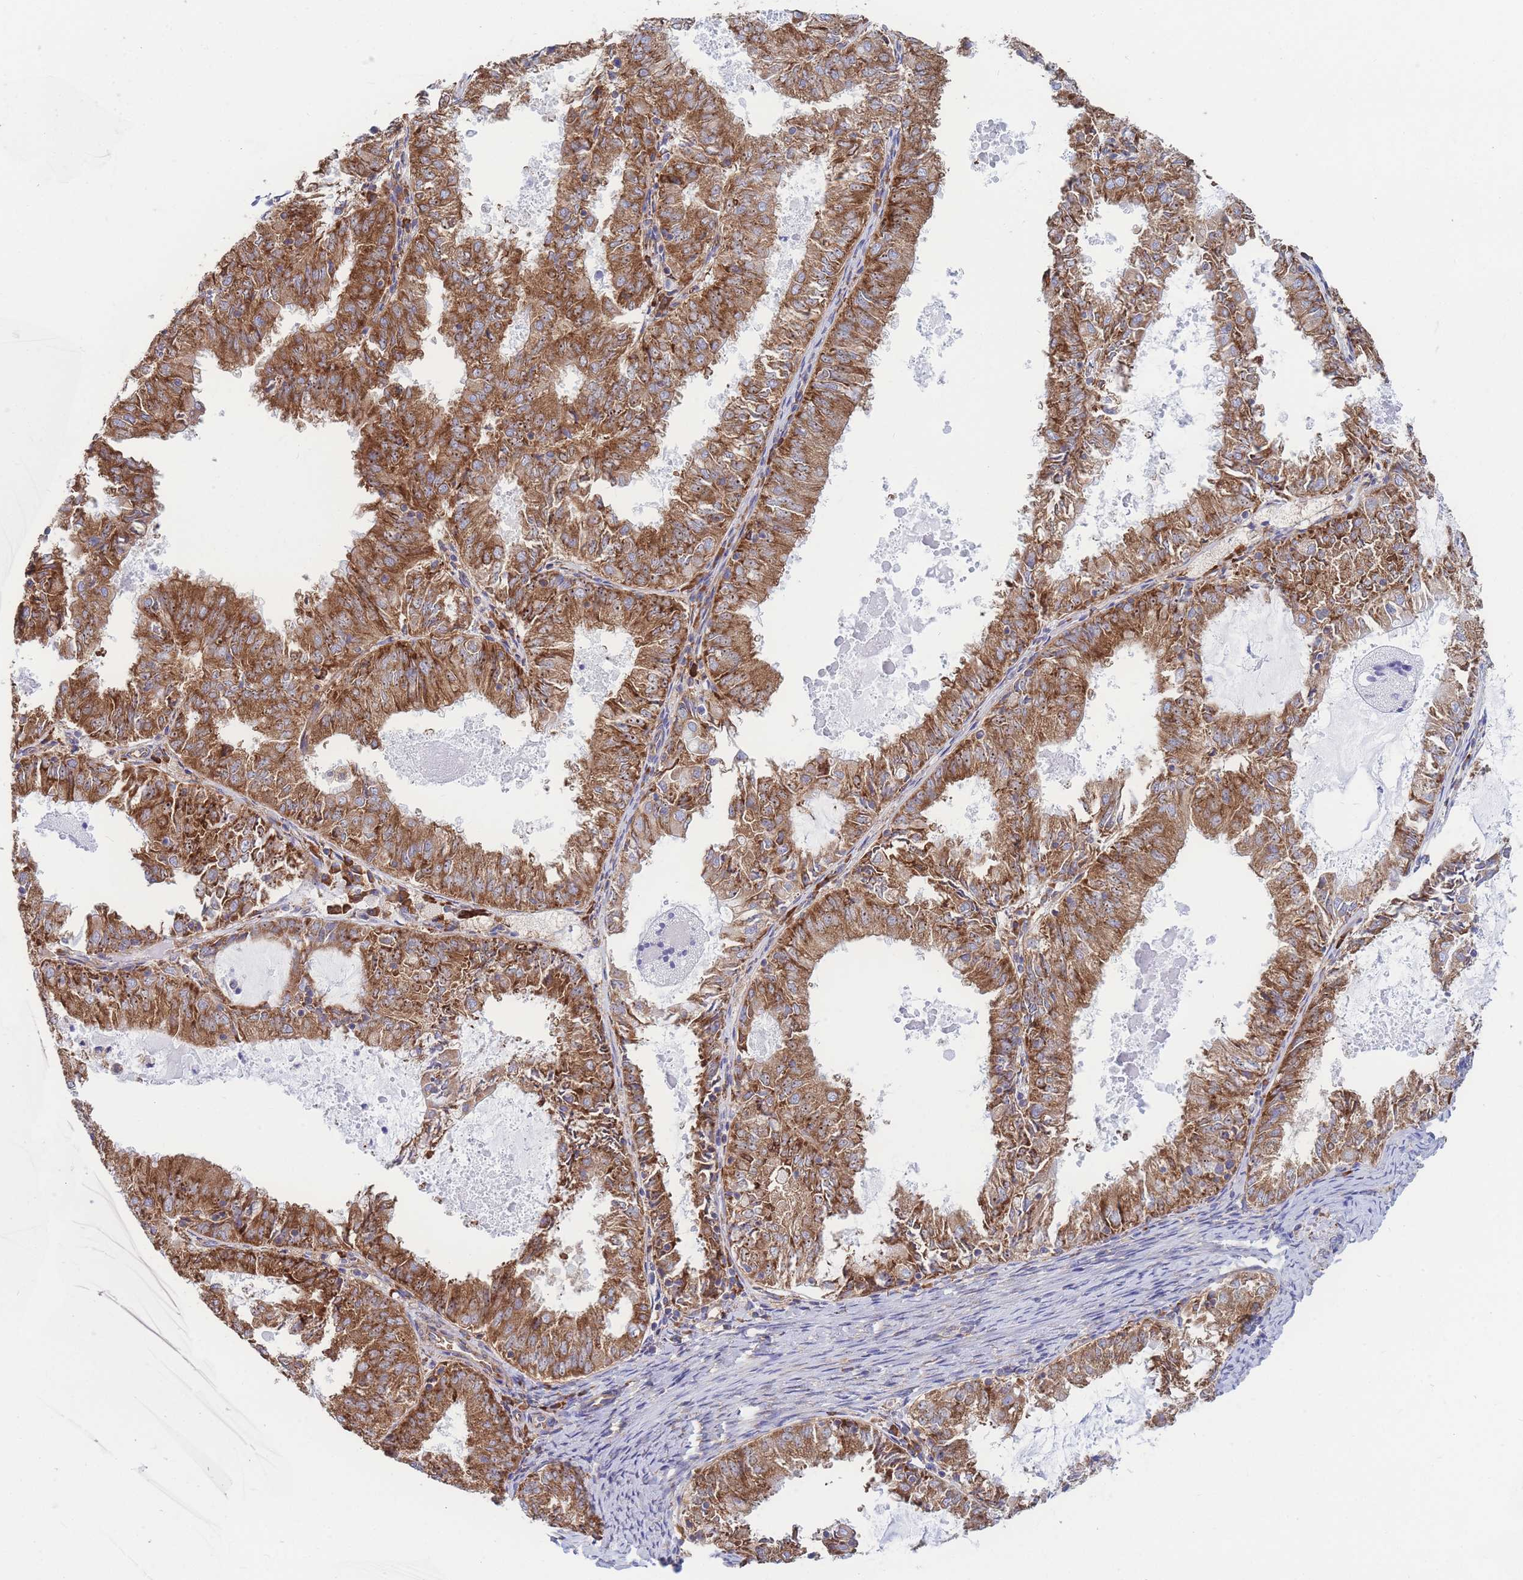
{"staining": {"intensity": "strong", "quantity": ">75%", "location": "cytoplasmic/membranous"}, "tissue": "endometrial cancer", "cell_type": "Tumor cells", "image_type": "cancer", "snomed": [{"axis": "morphology", "description": "Adenocarcinoma, NOS"}, {"axis": "topography", "description": "Endometrium"}], "caption": "Protein analysis of endometrial adenocarcinoma tissue reveals strong cytoplasmic/membranous positivity in about >75% of tumor cells.", "gene": "RPL8", "patient": {"sex": "female", "age": 57}}